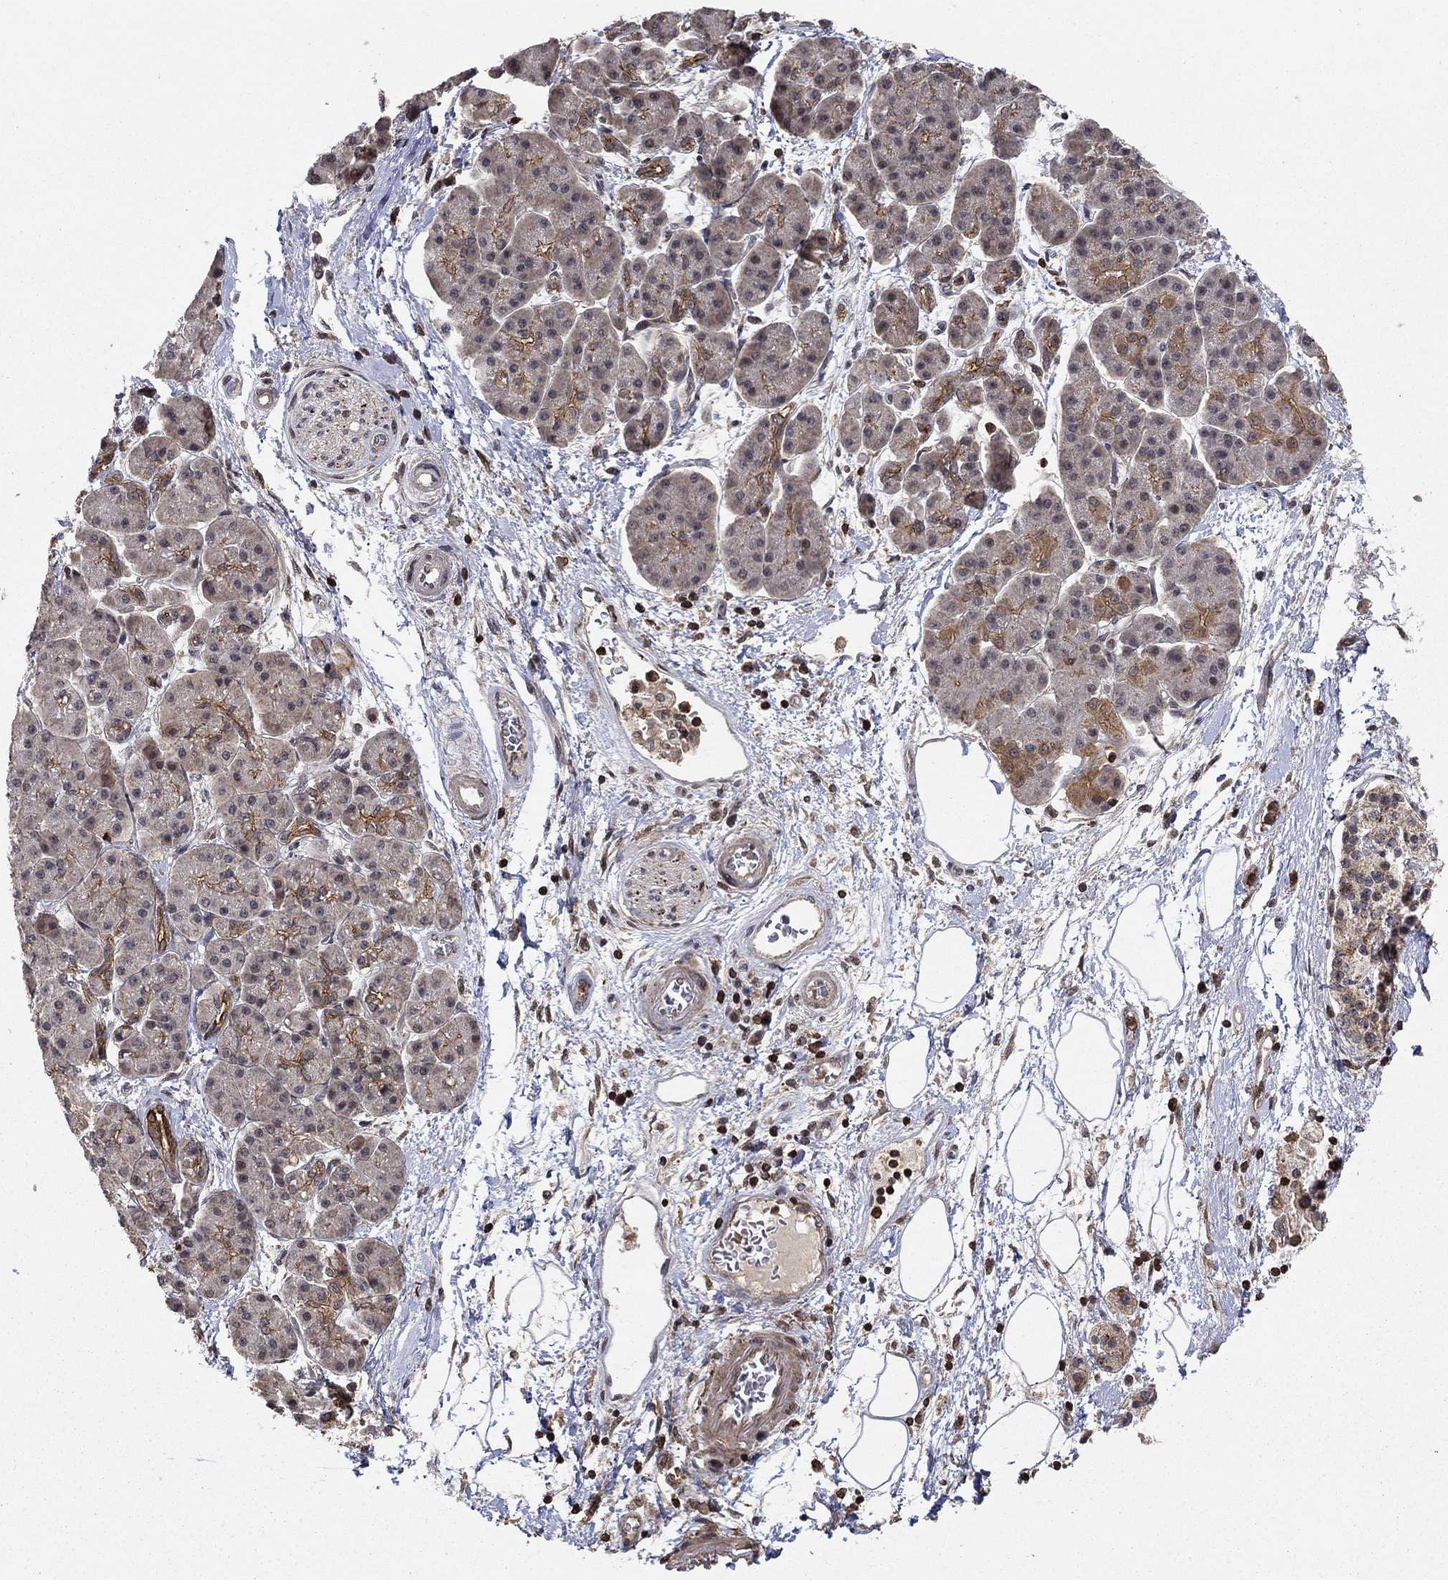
{"staining": {"intensity": "strong", "quantity": "<25%", "location": "cytoplasmic/membranous"}, "tissue": "pancreatic cancer", "cell_type": "Tumor cells", "image_type": "cancer", "snomed": [{"axis": "morphology", "description": "Adenocarcinoma, NOS"}, {"axis": "topography", "description": "Pancreas"}], "caption": "This is a histology image of immunohistochemistry (IHC) staining of adenocarcinoma (pancreatic), which shows strong staining in the cytoplasmic/membranous of tumor cells.", "gene": "CCDC66", "patient": {"sex": "female", "age": 73}}